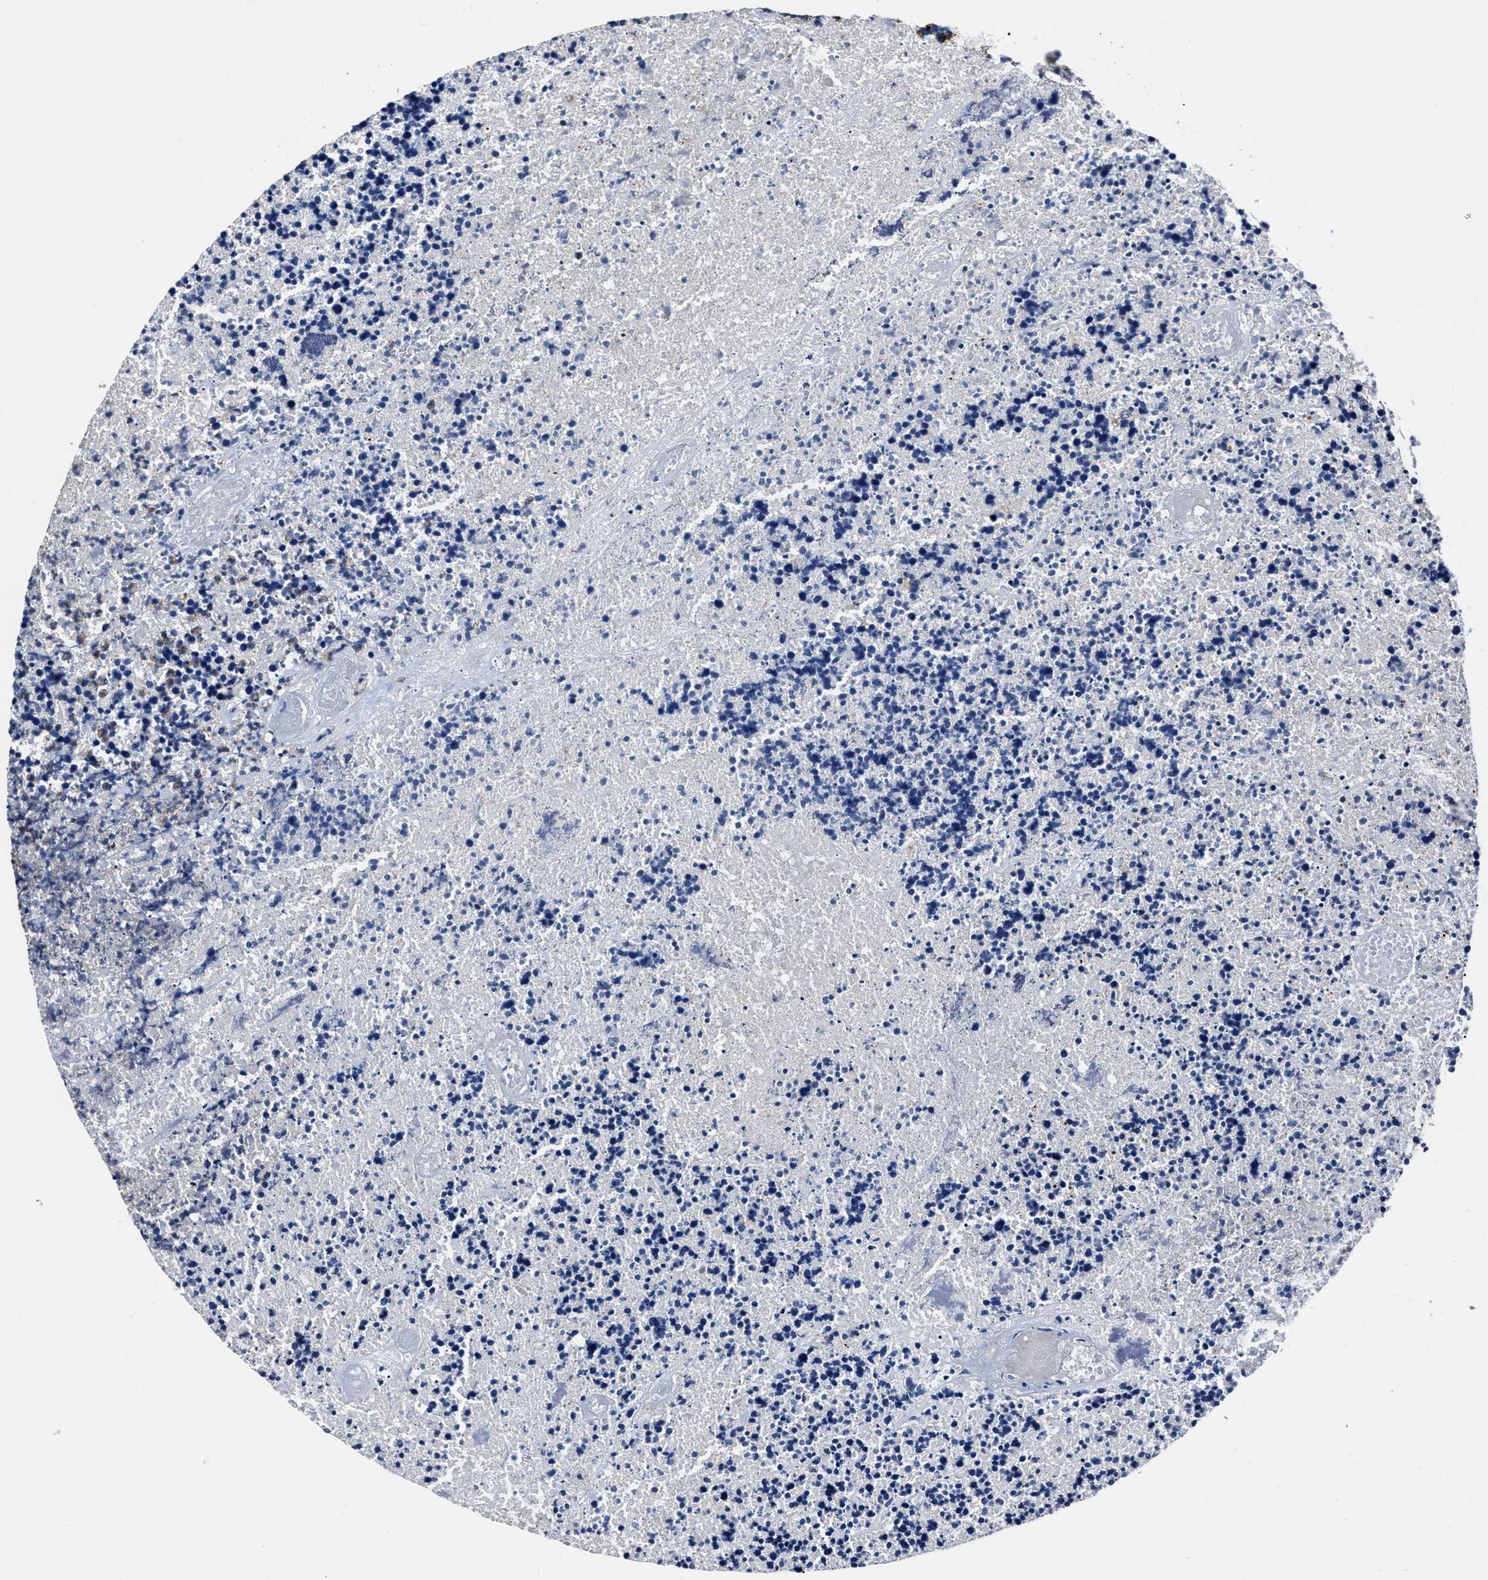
{"staining": {"intensity": "moderate", "quantity": "25%-75%", "location": "cytoplasmic/membranous"}, "tissue": "carcinoid", "cell_type": "Tumor cells", "image_type": "cancer", "snomed": [{"axis": "morphology", "description": "Carcinoma, NOS"}, {"axis": "morphology", "description": "Carcinoid, malignant, NOS"}, {"axis": "topography", "description": "Urinary bladder"}], "caption": "Immunohistochemical staining of human carcinoid reveals medium levels of moderate cytoplasmic/membranous protein staining in about 25%-75% of tumor cells. The staining was performed using DAB, with brown indicating positive protein expression. Nuclei are stained blue with hematoxylin.", "gene": "LAMTOR4", "patient": {"sex": "male", "age": 57}}